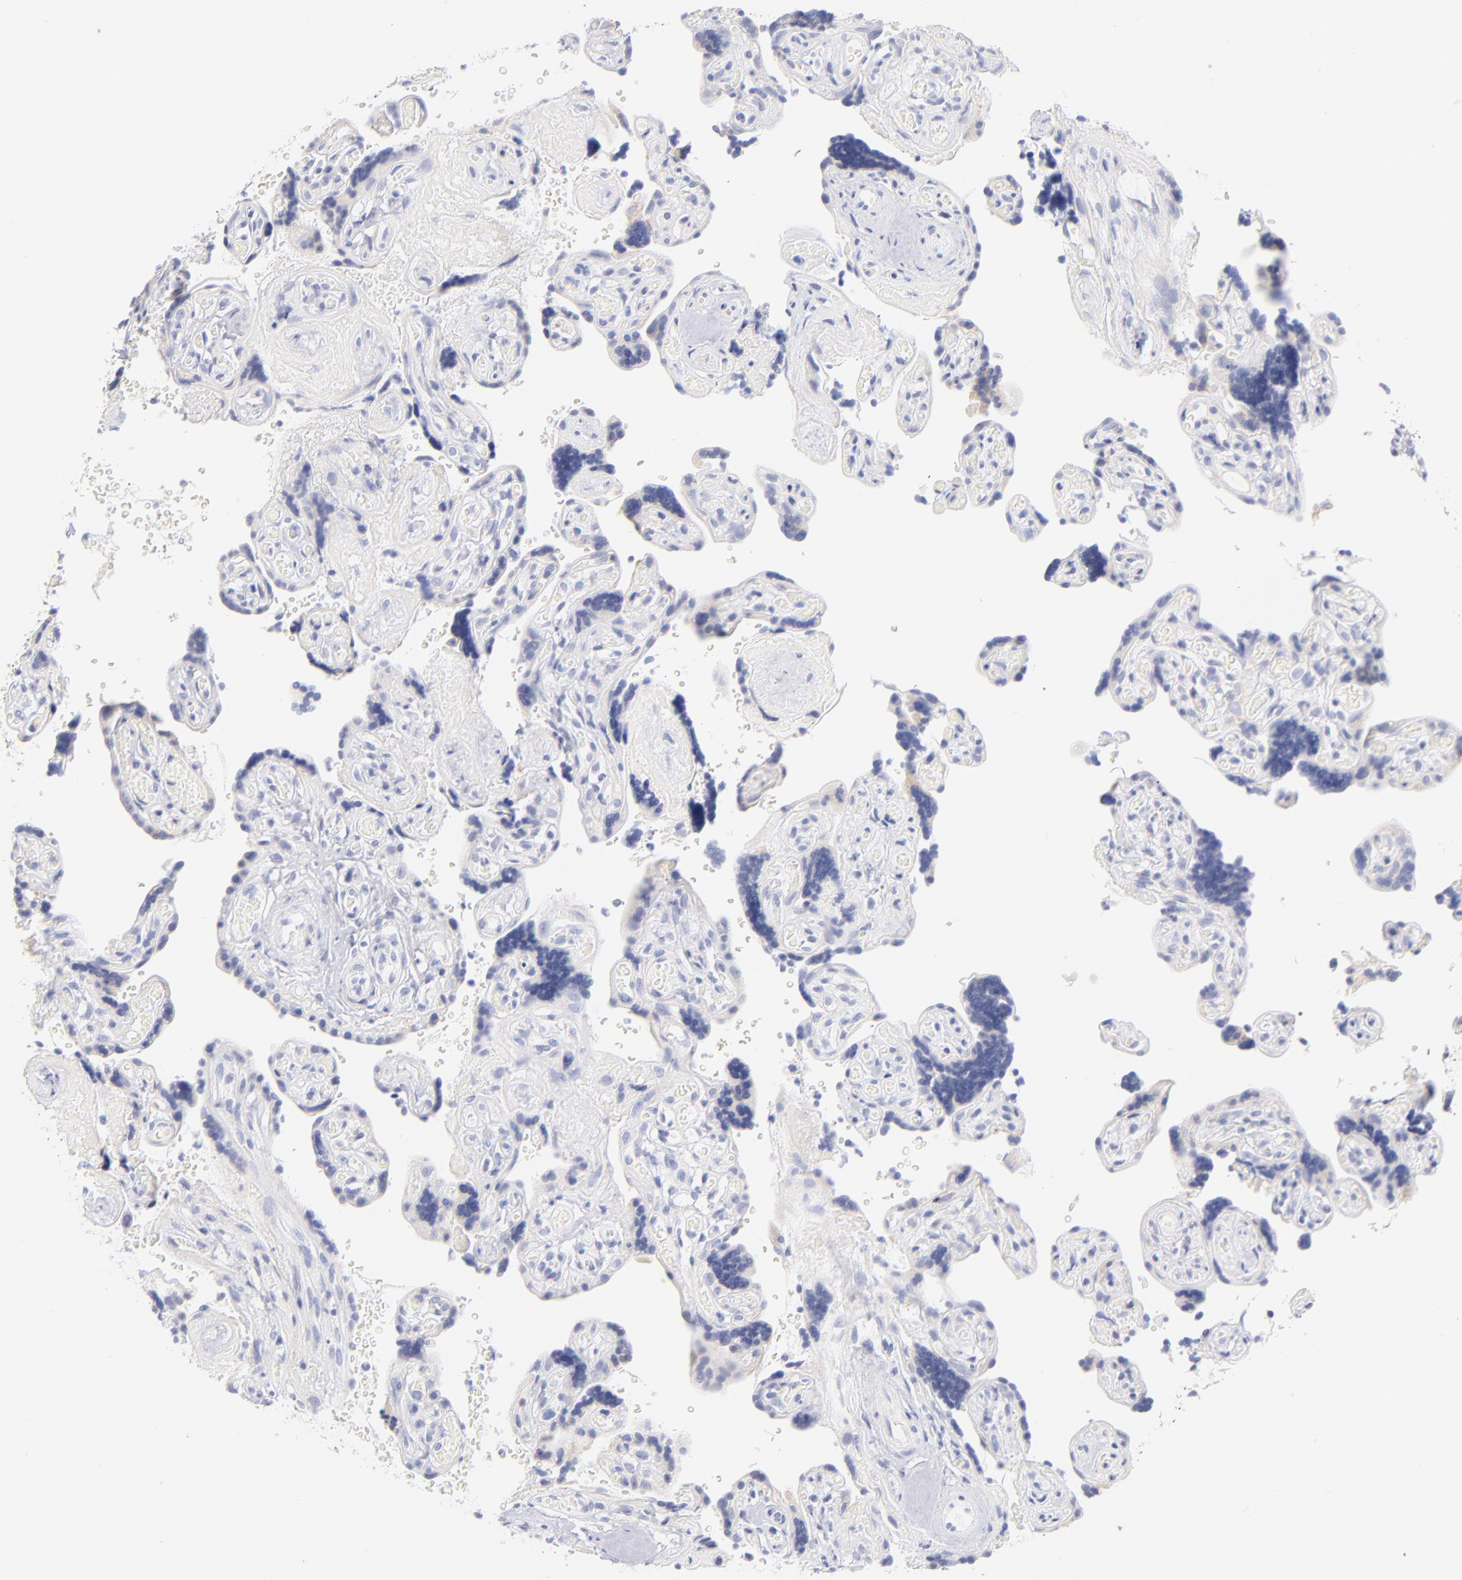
{"staining": {"intensity": "weak", "quantity": ">75%", "location": "cytoplasmic/membranous"}, "tissue": "placenta", "cell_type": "Decidual cells", "image_type": "normal", "snomed": [{"axis": "morphology", "description": "Normal tissue, NOS"}, {"axis": "topography", "description": "Placenta"}], "caption": "High-magnification brightfield microscopy of normal placenta stained with DAB (brown) and counterstained with hematoxylin (blue). decidual cells exhibit weak cytoplasmic/membranous expression is present in approximately>75% of cells. The staining was performed using DAB (3,3'-diaminobenzidine), with brown indicating positive protein expression. Nuclei are stained blue with hematoxylin.", "gene": "AIFM1", "patient": {"sex": "female", "age": 30}}